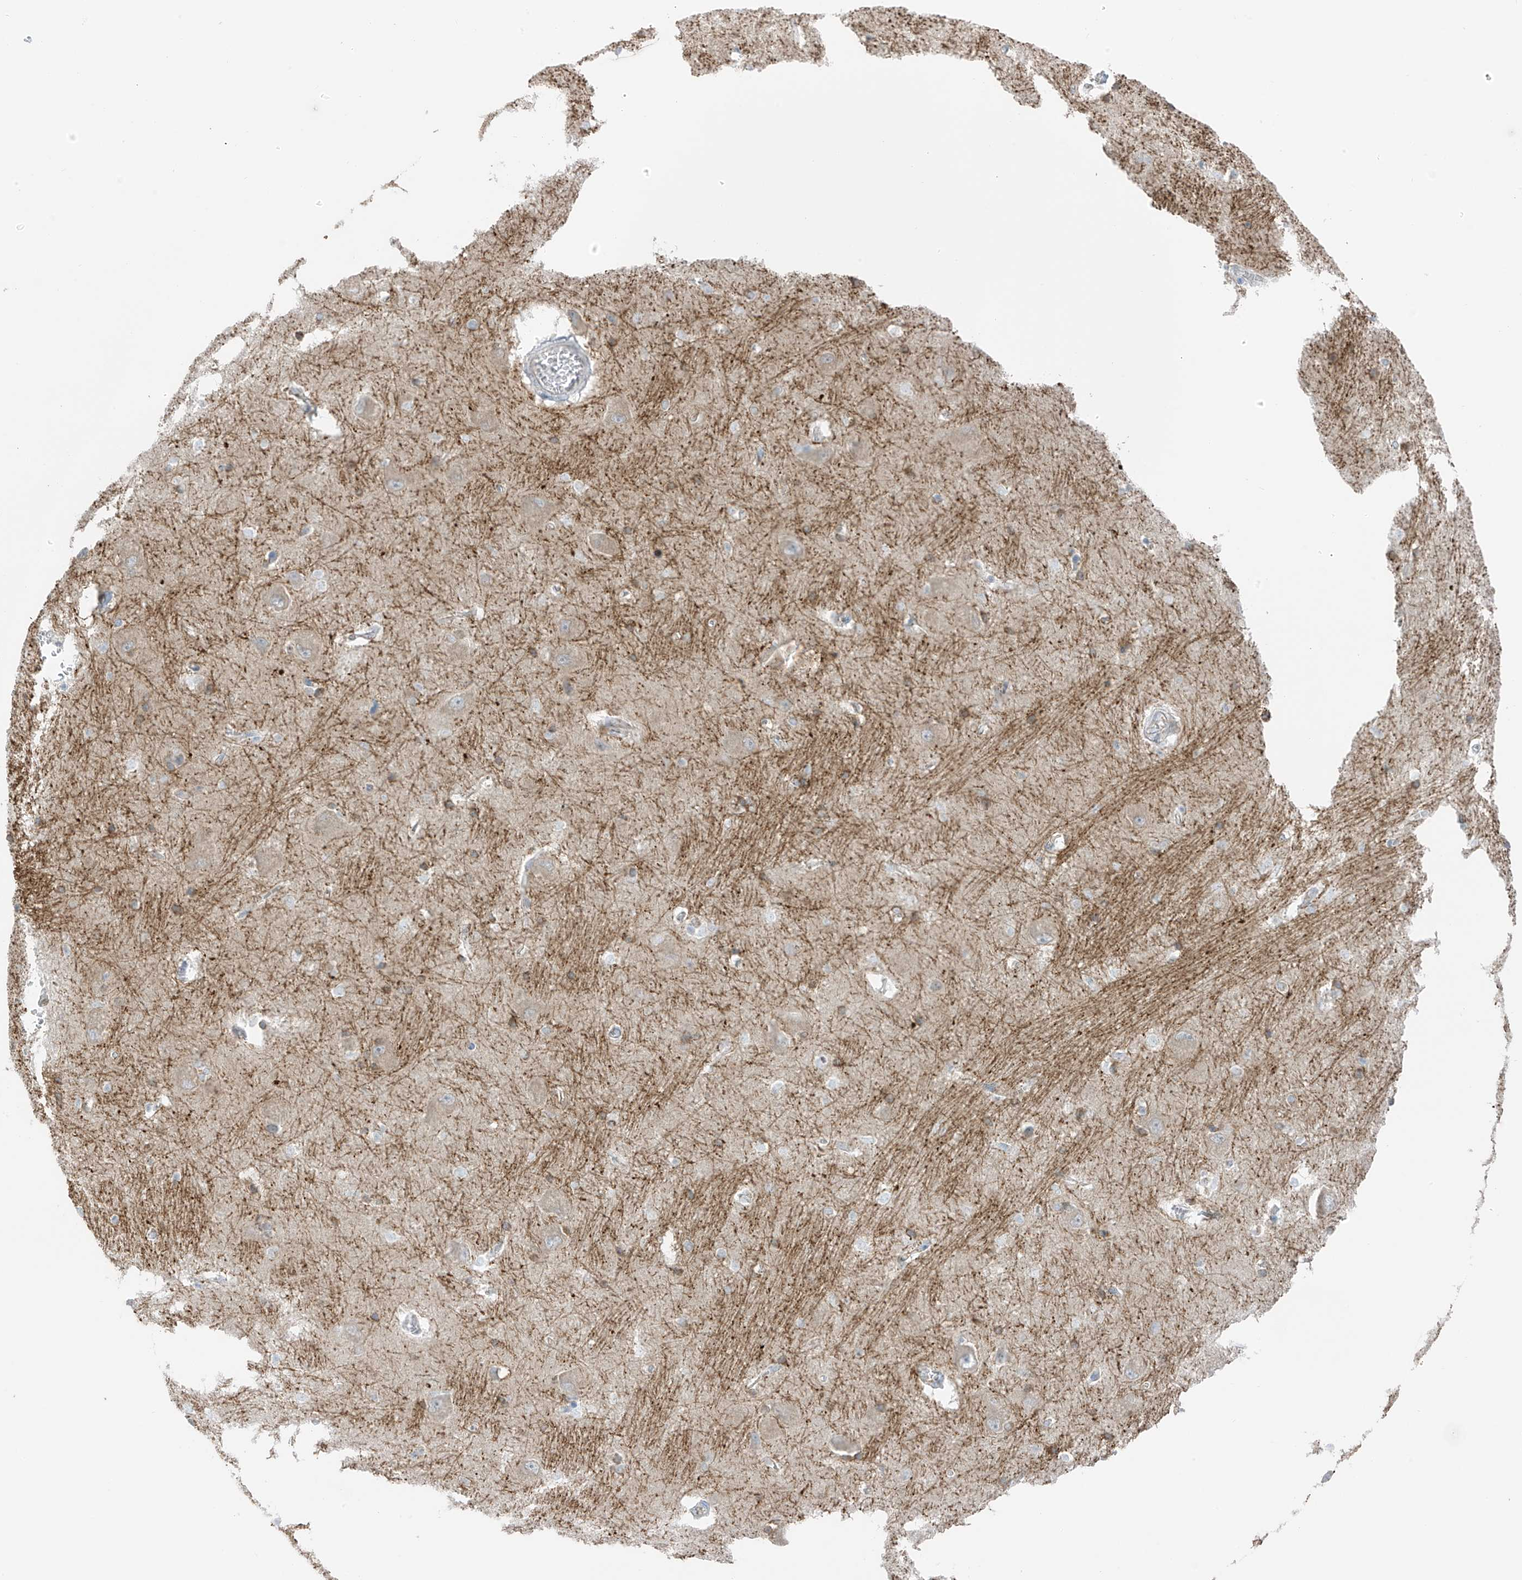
{"staining": {"intensity": "moderate", "quantity": "<25%", "location": "cytoplasmic/membranous"}, "tissue": "caudate", "cell_type": "Glial cells", "image_type": "normal", "snomed": [{"axis": "morphology", "description": "Normal tissue, NOS"}, {"axis": "topography", "description": "Lateral ventricle wall"}], "caption": "Immunohistochemistry photomicrograph of unremarkable human caudate stained for a protein (brown), which displays low levels of moderate cytoplasmic/membranous positivity in about <25% of glial cells.", "gene": "NALCN", "patient": {"sex": "male", "age": 37}}